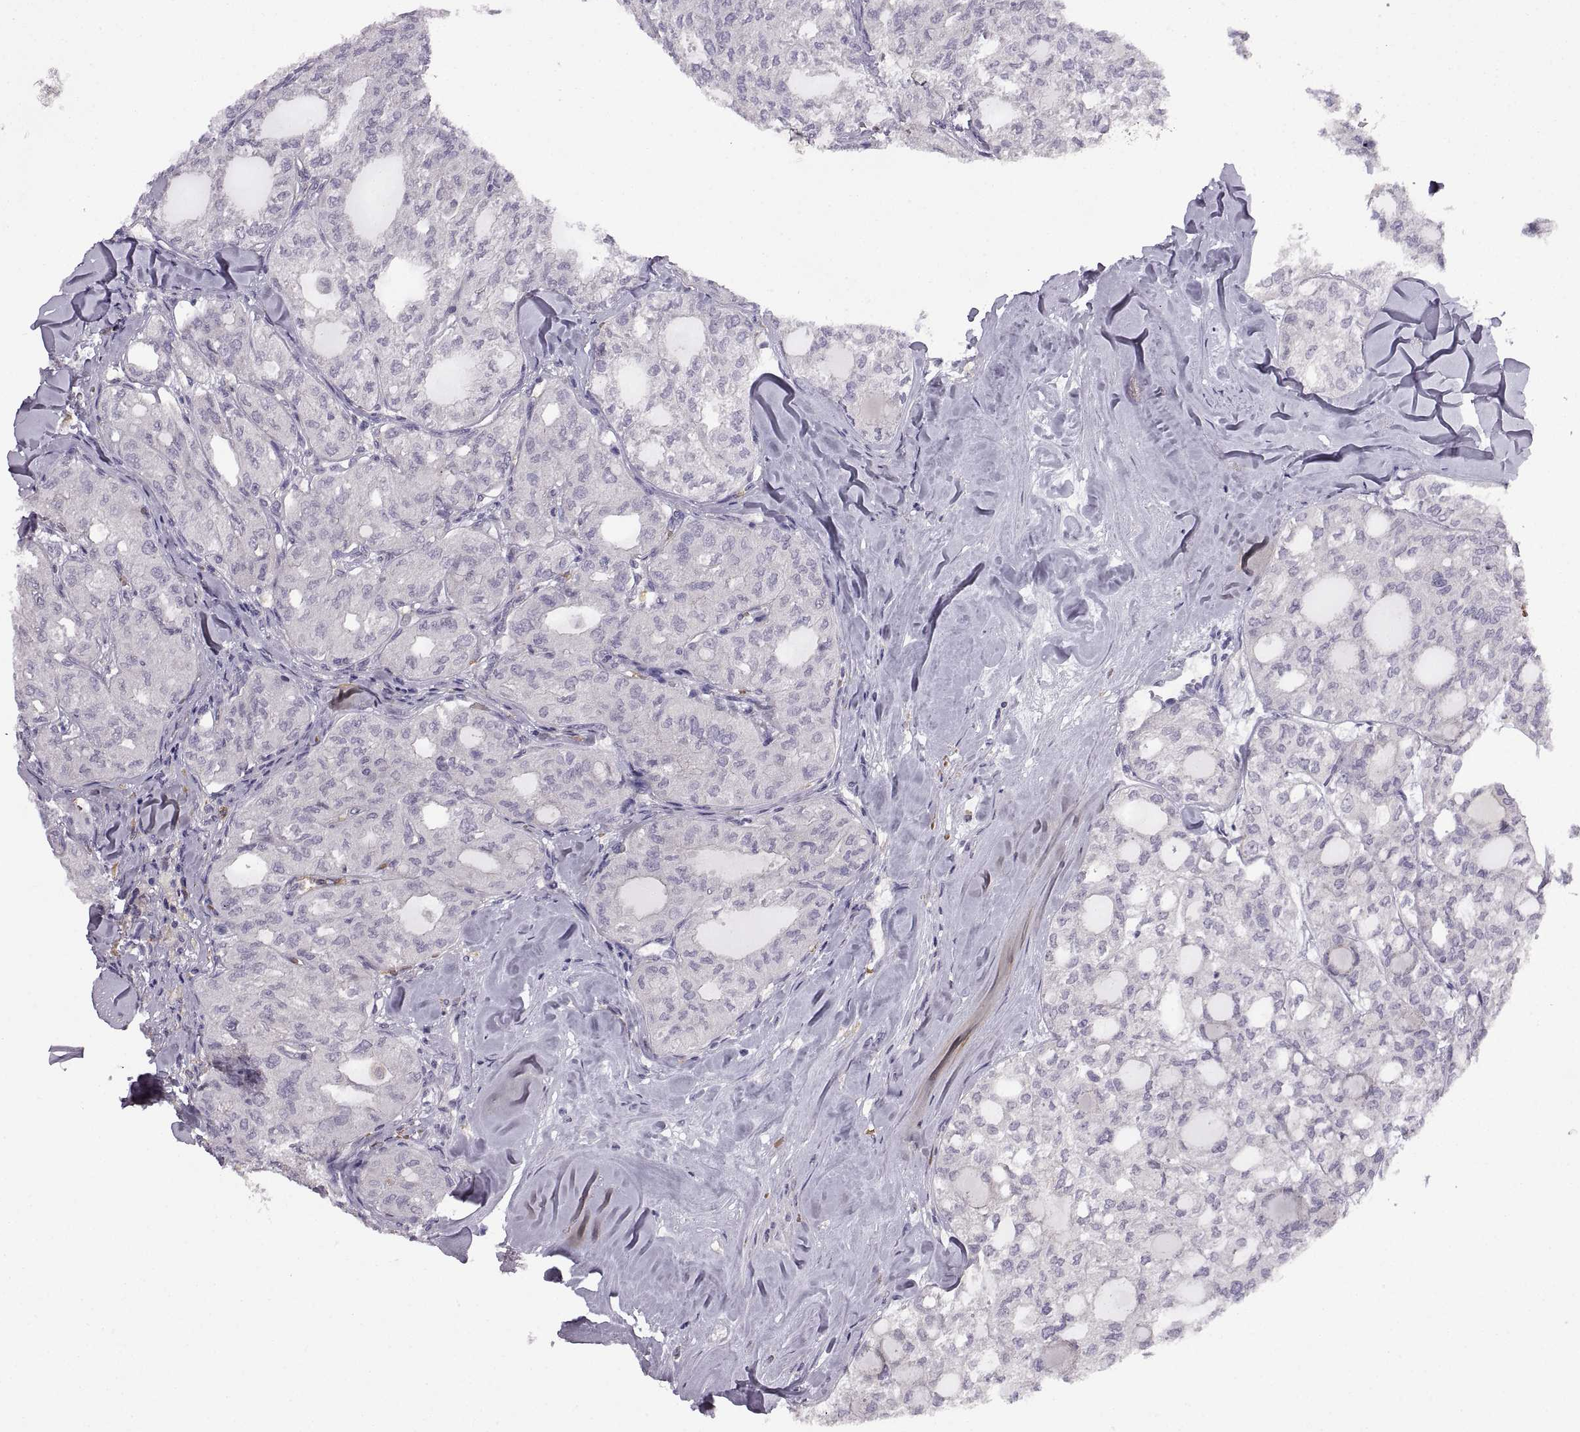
{"staining": {"intensity": "negative", "quantity": "none", "location": "none"}, "tissue": "thyroid cancer", "cell_type": "Tumor cells", "image_type": "cancer", "snomed": [{"axis": "morphology", "description": "Follicular adenoma carcinoma, NOS"}, {"axis": "topography", "description": "Thyroid gland"}], "caption": "This micrograph is of thyroid follicular adenoma carcinoma stained with immunohistochemistry (IHC) to label a protein in brown with the nuclei are counter-stained blue. There is no staining in tumor cells. (Stains: DAB immunohistochemistry (IHC) with hematoxylin counter stain, Microscopy: brightfield microscopy at high magnification).", "gene": "MEIOC", "patient": {"sex": "male", "age": 75}}